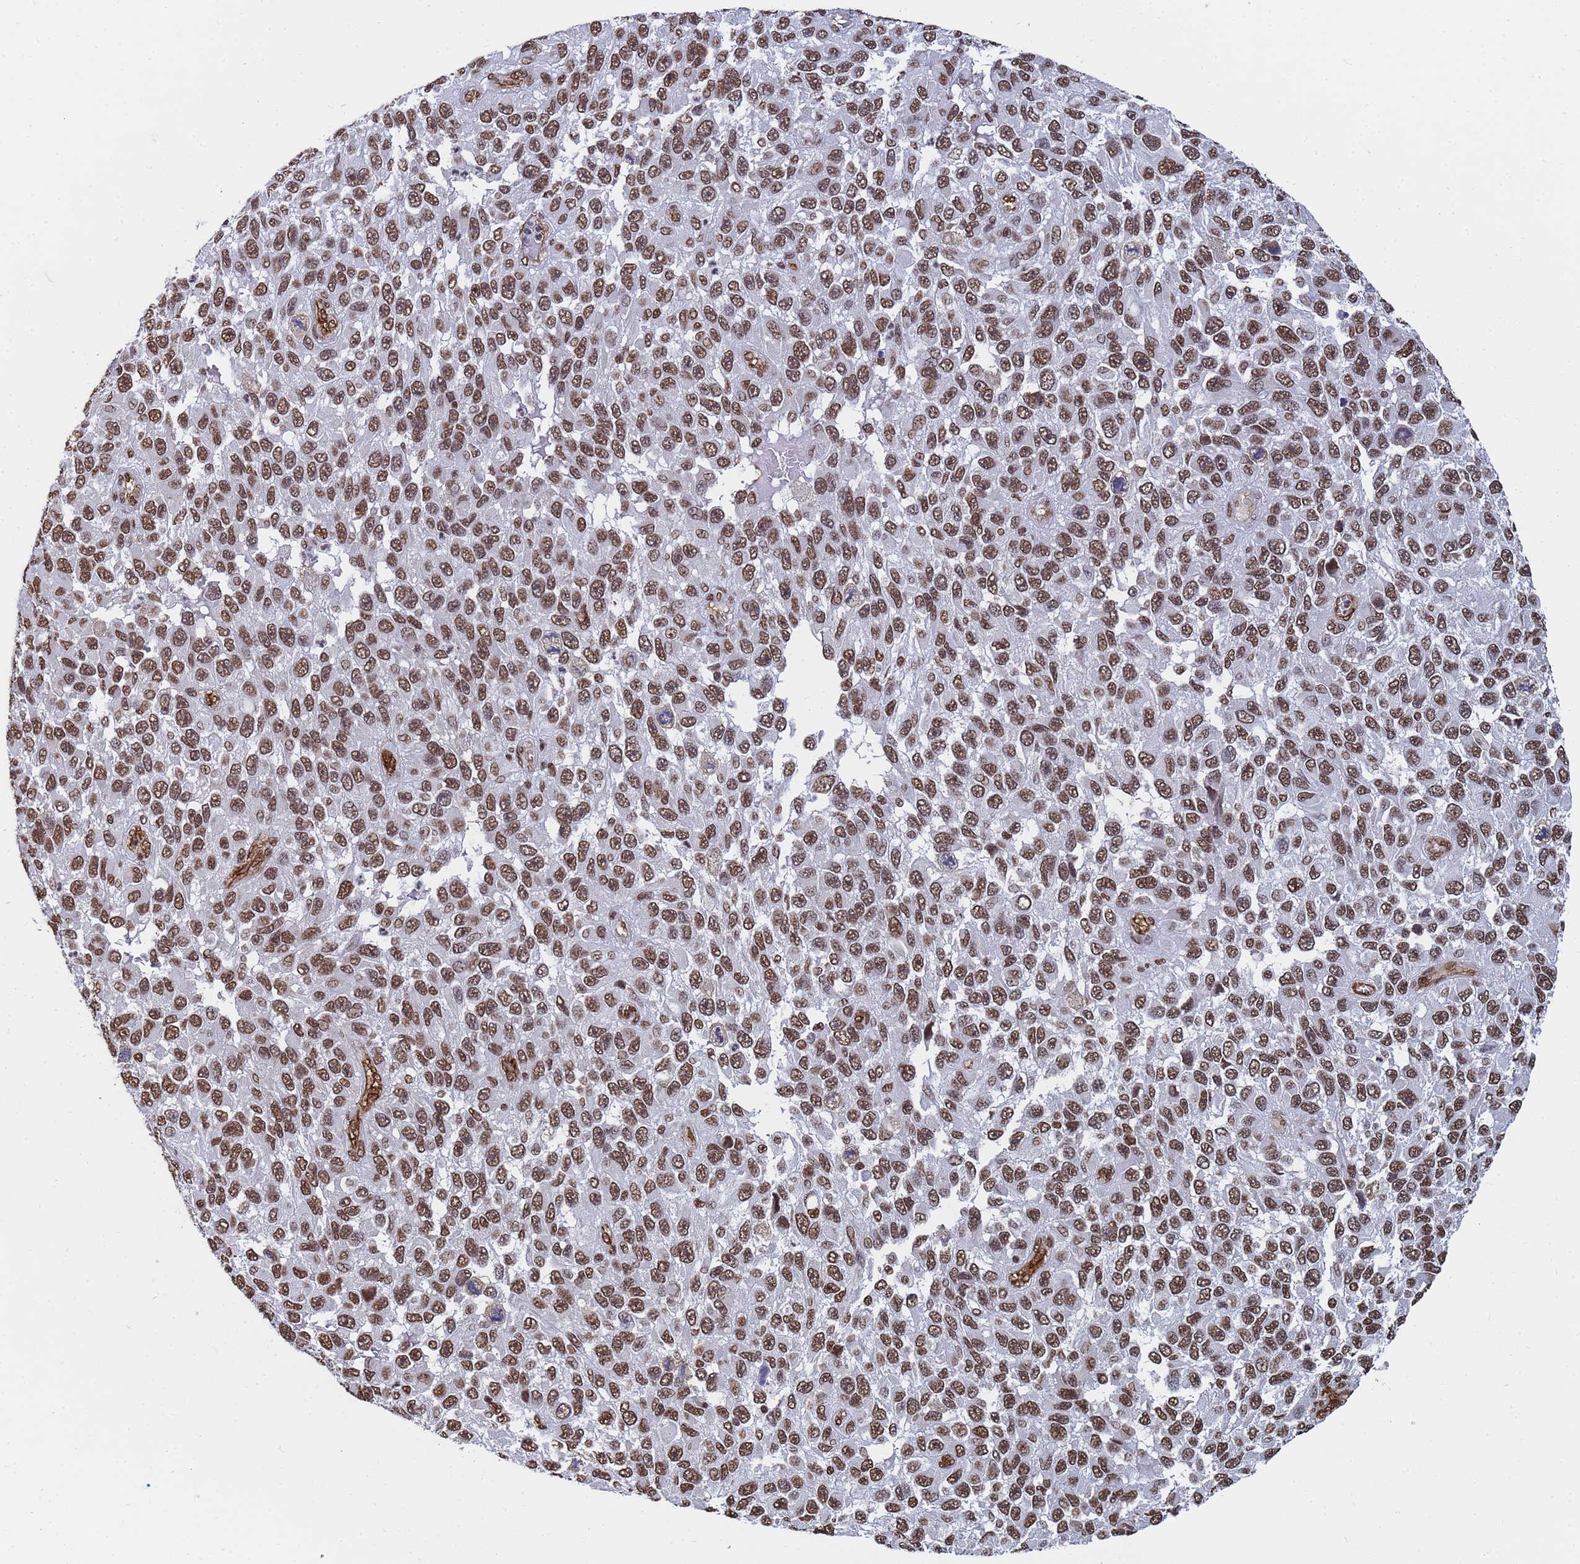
{"staining": {"intensity": "strong", "quantity": ">75%", "location": "nuclear"}, "tissue": "melanoma", "cell_type": "Tumor cells", "image_type": "cancer", "snomed": [{"axis": "morphology", "description": "Normal tissue, NOS"}, {"axis": "morphology", "description": "Malignant melanoma, NOS"}, {"axis": "topography", "description": "Skin"}], "caption": "Malignant melanoma stained with a brown dye exhibits strong nuclear positive positivity in approximately >75% of tumor cells.", "gene": "RAVER2", "patient": {"sex": "female", "age": 96}}